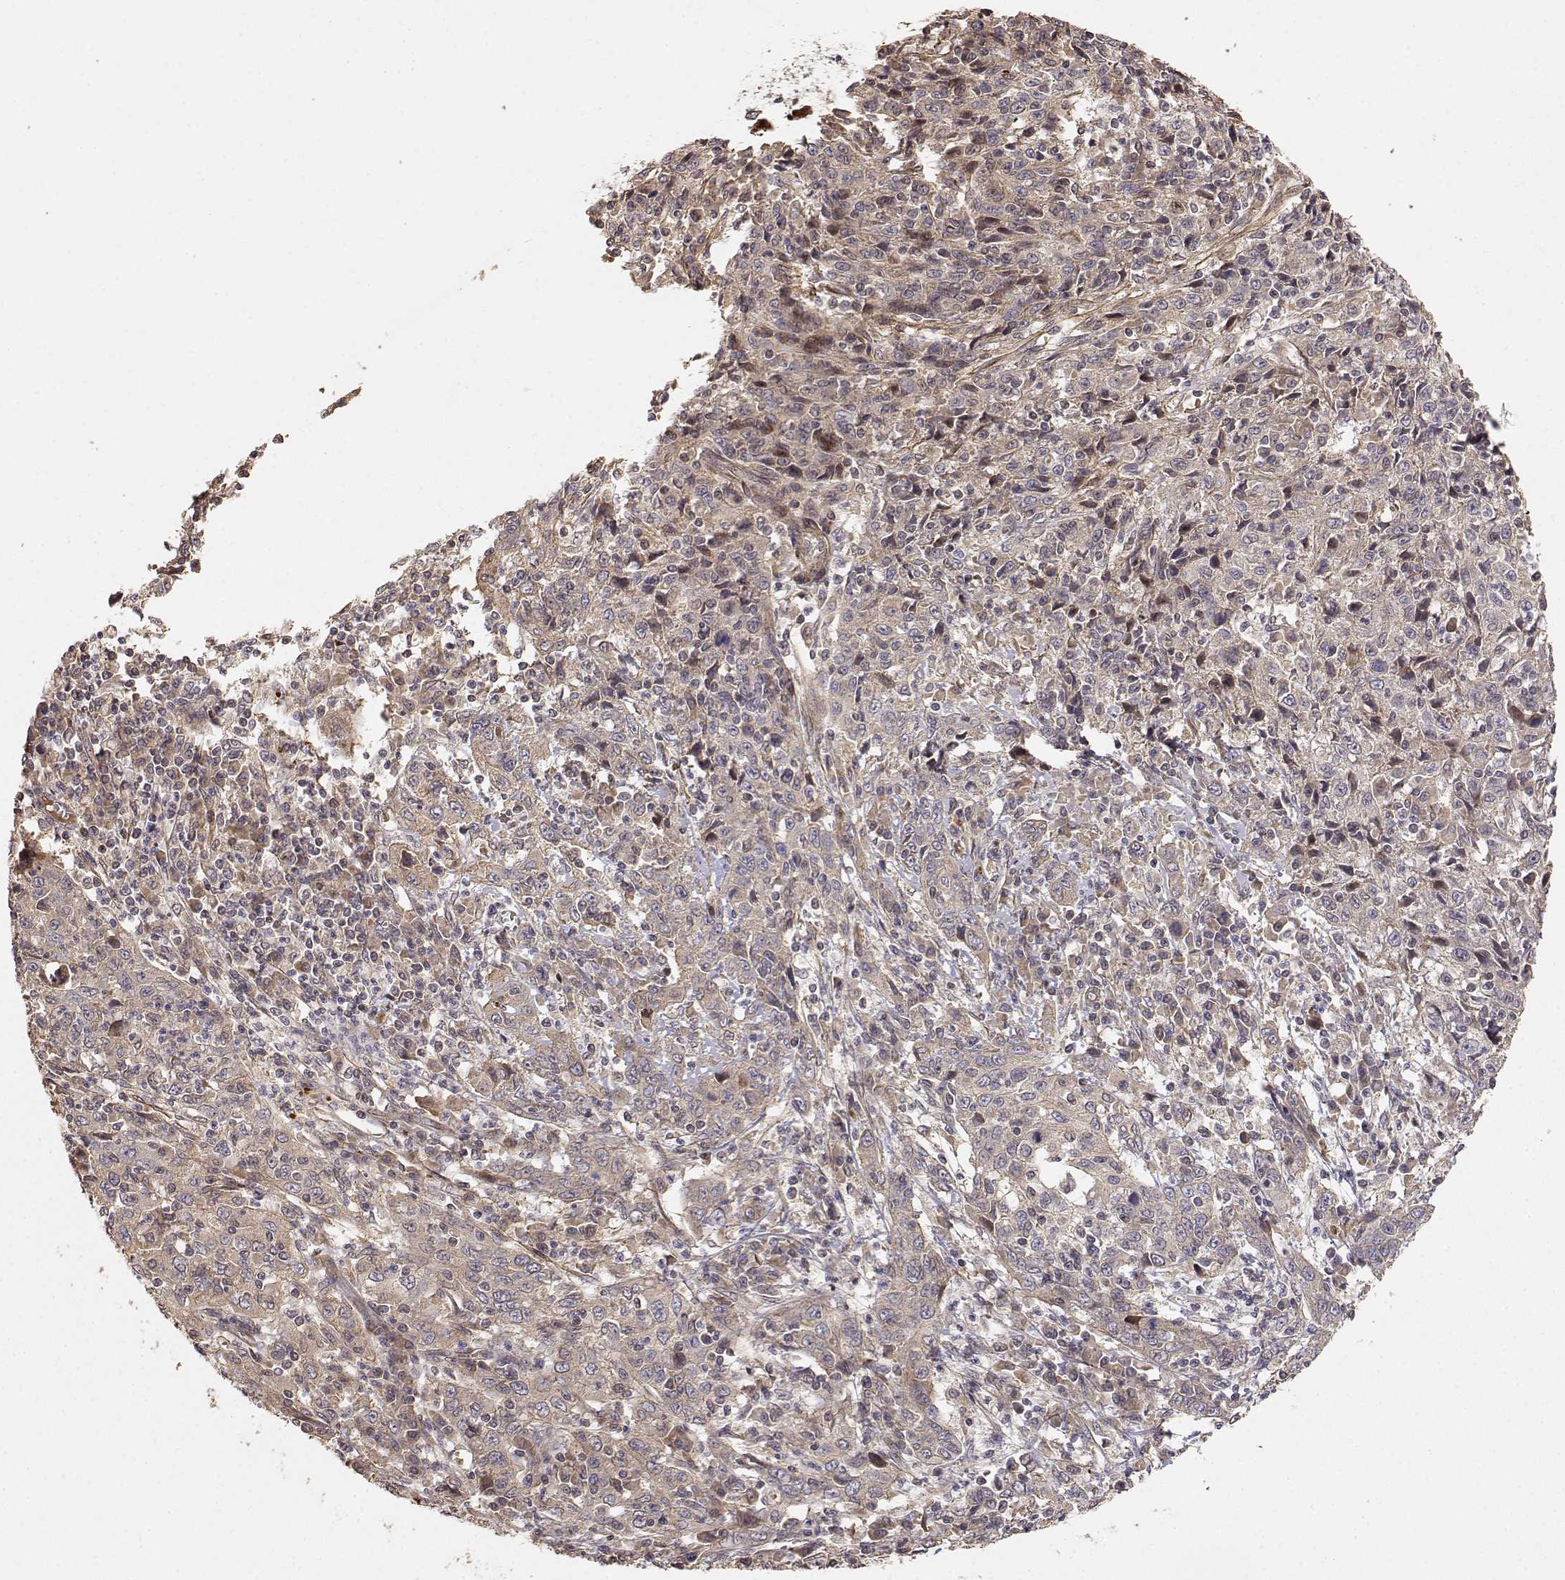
{"staining": {"intensity": "weak", "quantity": ">75%", "location": "cytoplasmic/membranous"}, "tissue": "cervical cancer", "cell_type": "Tumor cells", "image_type": "cancer", "snomed": [{"axis": "morphology", "description": "Squamous cell carcinoma, NOS"}, {"axis": "topography", "description": "Cervix"}], "caption": "A histopathology image showing weak cytoplasmic/membranous expression in approximately >75% of tumor cells in squamous cell carcinoma (cervical), as visualized by brown immunohistochemical staining.", "gene": "PICK1", "patient": {"sex": "female", "age": 46}}